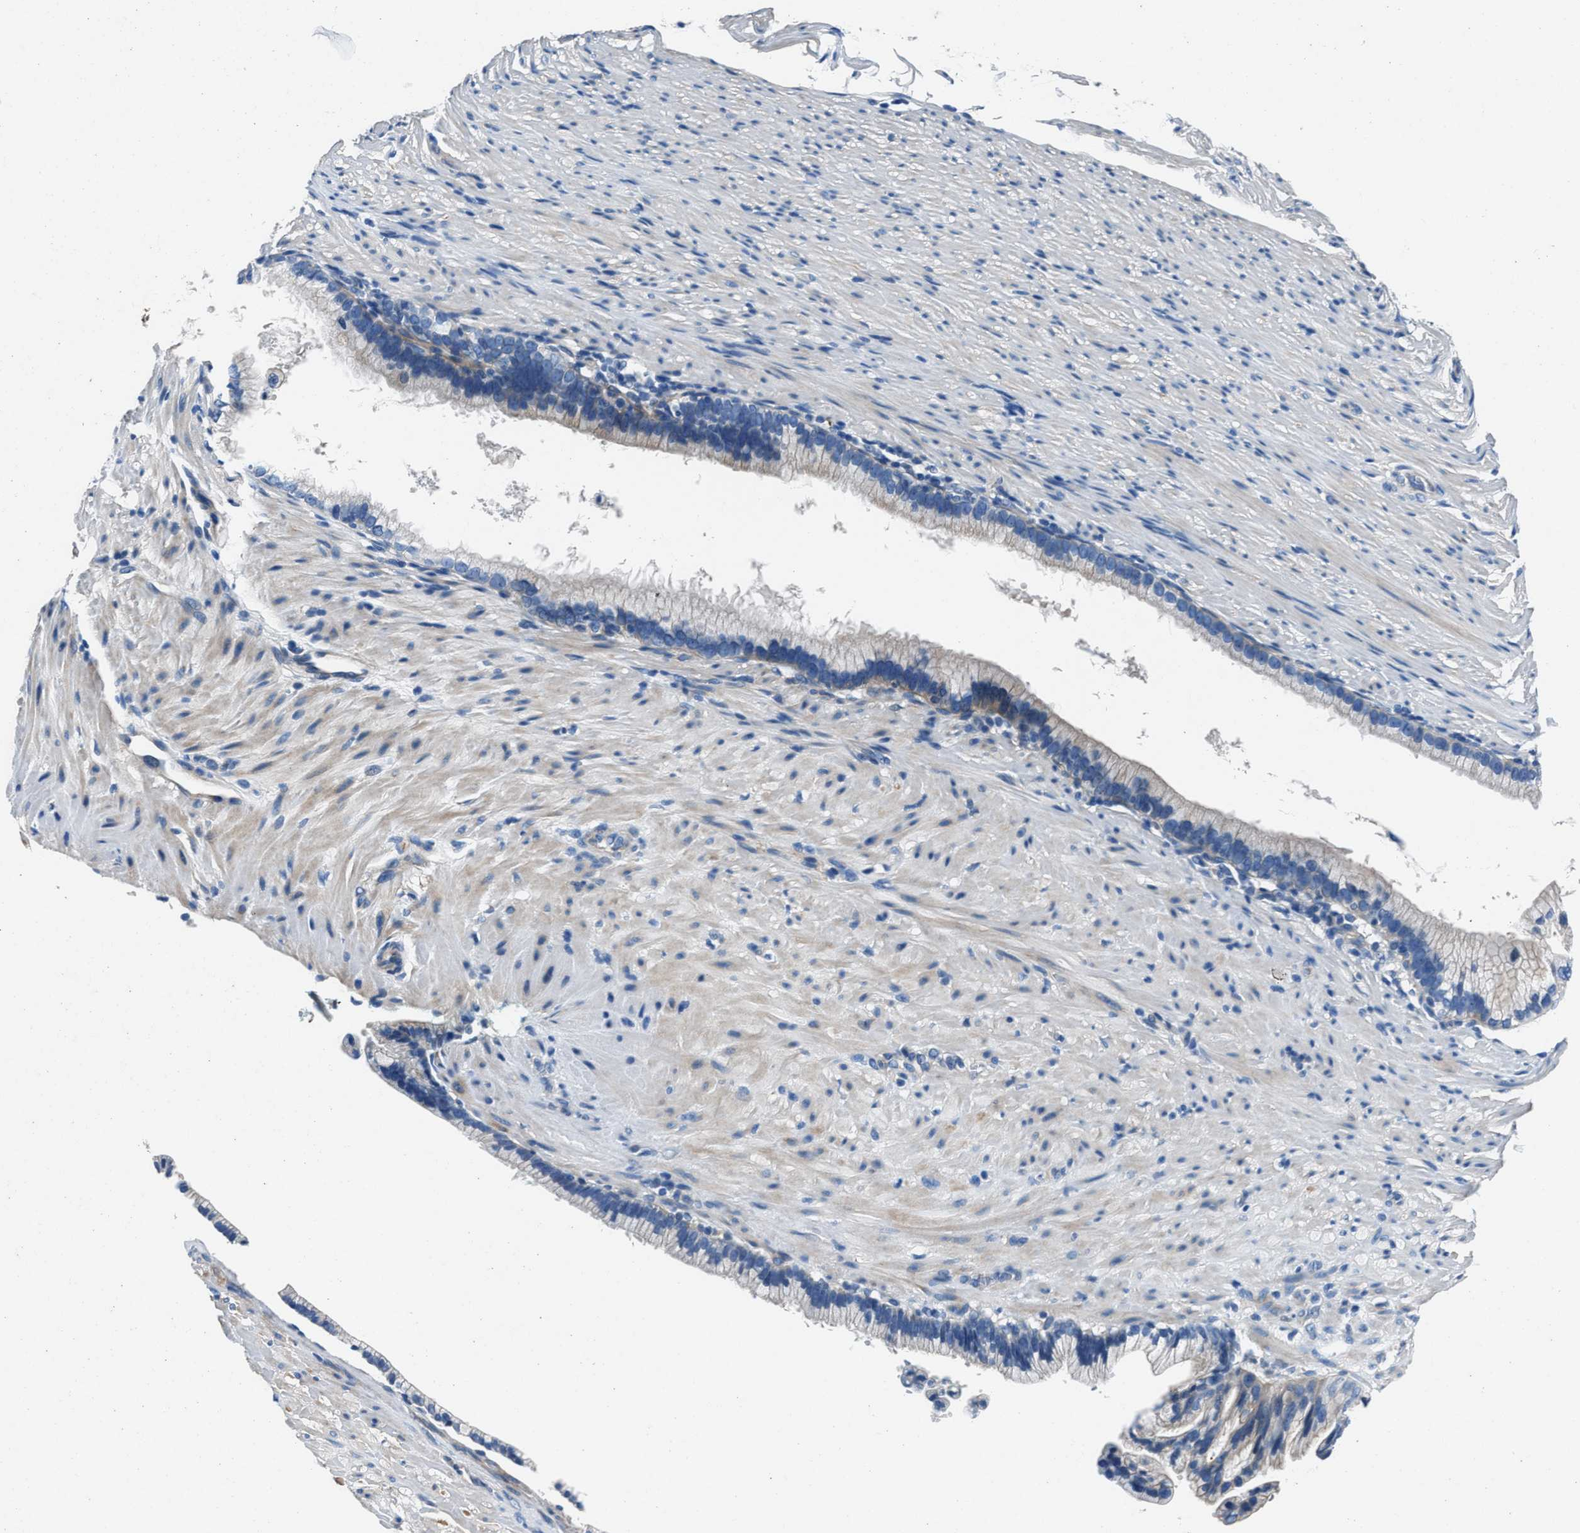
{"staining": {"intensity": "negative", "quantity": "none", "location": "none"}, "tissue": "pancreatic cancer", "cell_type": "Tumor cells", "image_type": "cancer", "snomed": [{"axis": "morphology", "description": "Adenocarcinoma, NOS"}, {"axis": "topography", "description": "Pancreas"}], "caption": "Tumor cells are negative for protein expression in human pancreatic cancer (adenocarcinoma).", "gene": "NACAD", "patient": {"sex": "male", "age": 69}}